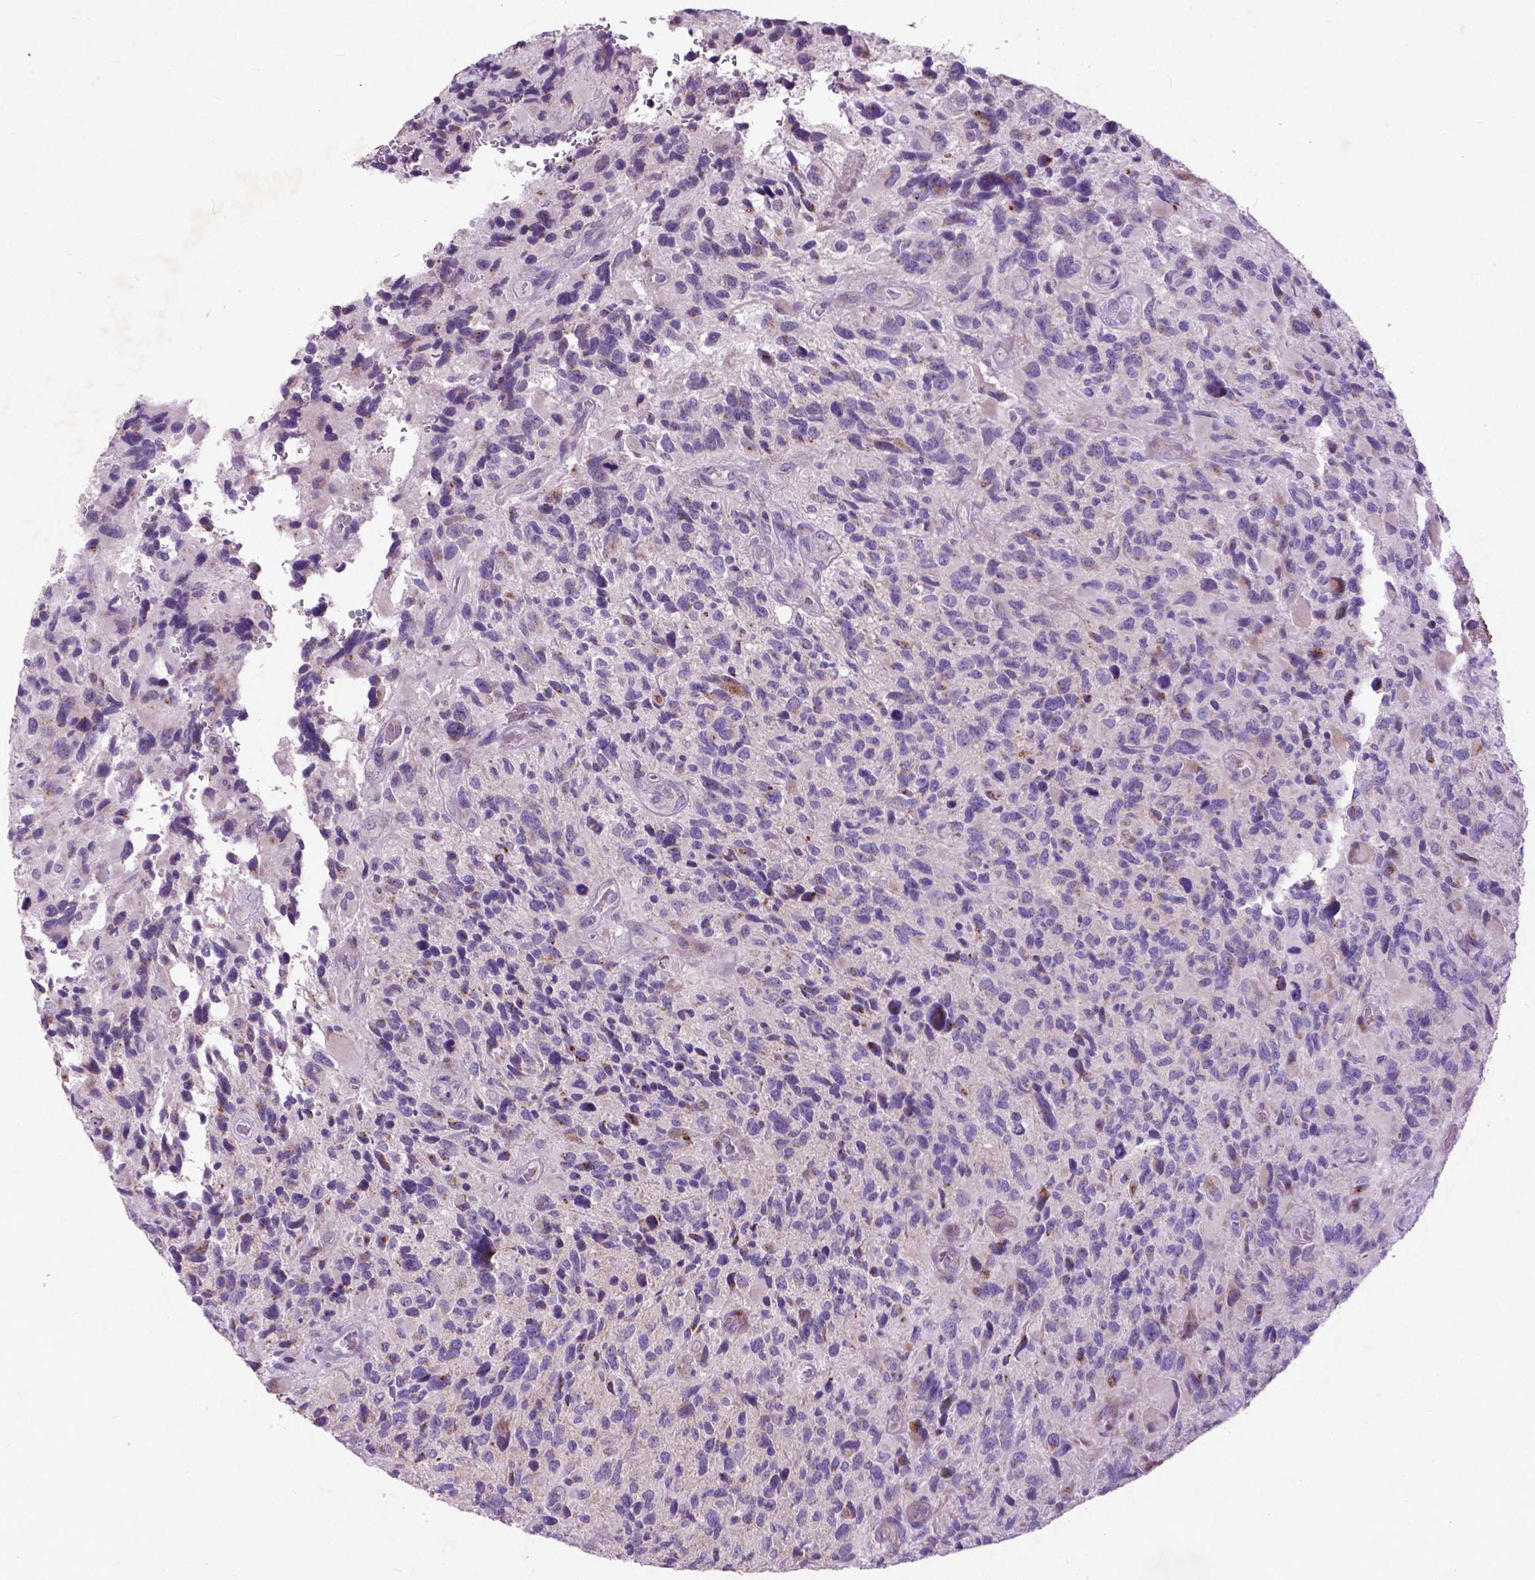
{"staining": {"intensity": "weak", "quantity": "25%-75%", "location": "cytoplasmic/membranous"}, "tissue": "glioma", "cell_type": "Tumor cells", "image_type": "cancer", "snomed": [{"axis": "morphology", "description": "Glioma, malignant, High grade"}, {"axis": "topography", "description": "Brain"}], "caption": "Protein analysis of glioma tissue shows weak cytoplasmic/membranous expression in approximately 25%-75% of tumor cells. The protein is shown in brown color, while the nuclei are stained blue.", "gene": "ATG4D", "patient": {"sex": "male", "age": 46}}